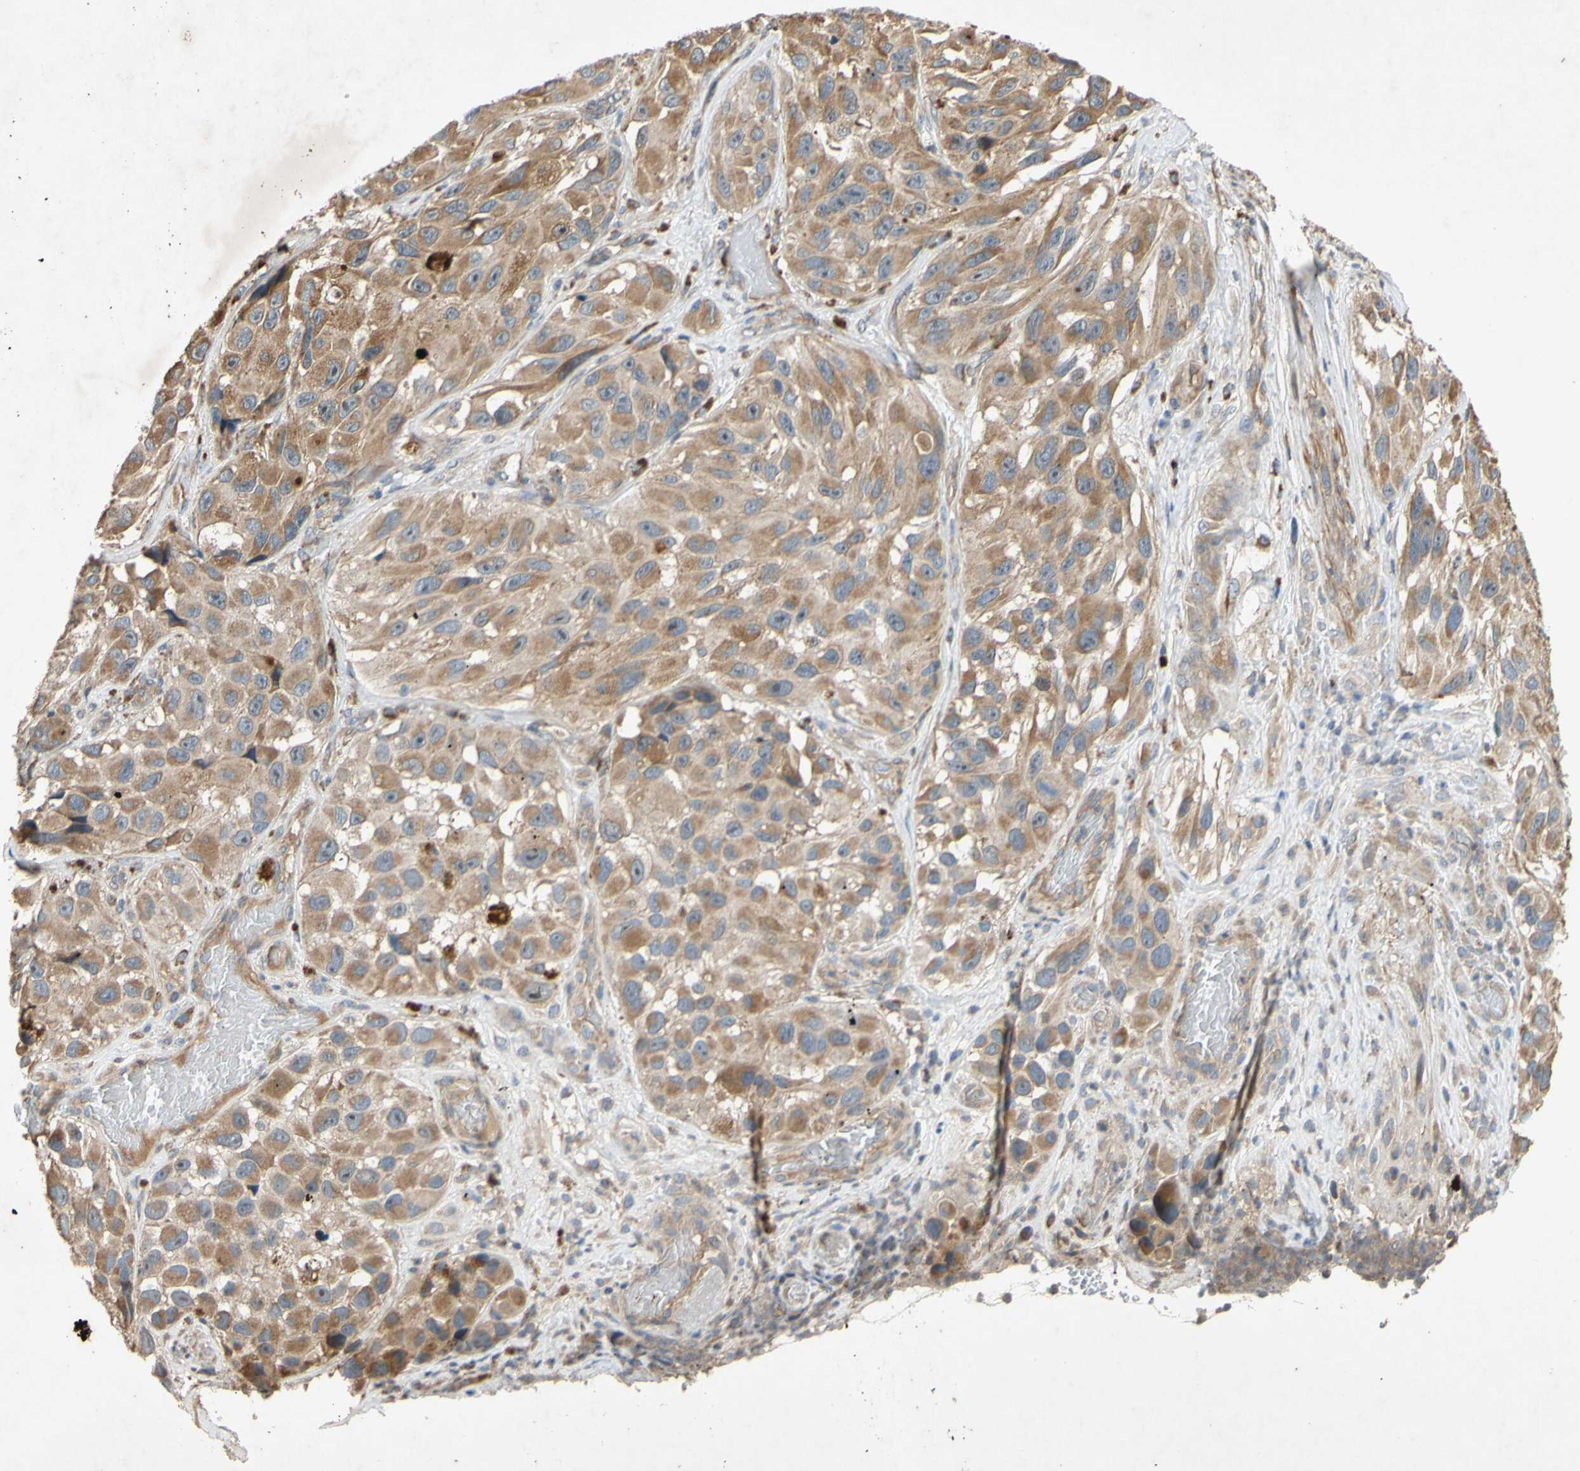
{"staining": {"intensity": "moderate", "quantity": ">75%", "location": "cytoplasmic/membranous"}, "tissue": "melanoma", "cell_type": "Tumor cells", "image_type": "cancer", "snomed": [{"axis": "morphology", "description": "Malignant melanoma, NOS"}, {"axis": "topography", "description": "Skin"}], "caption": "Immunohistochemical staining of human malignant melanoma exhibits medium levels of moderate cytoplasmic/membranous protein expression in about >75% of tumor cells.", "gene": "PARD6A", "patient": {"sex": "female", "age": 73}}